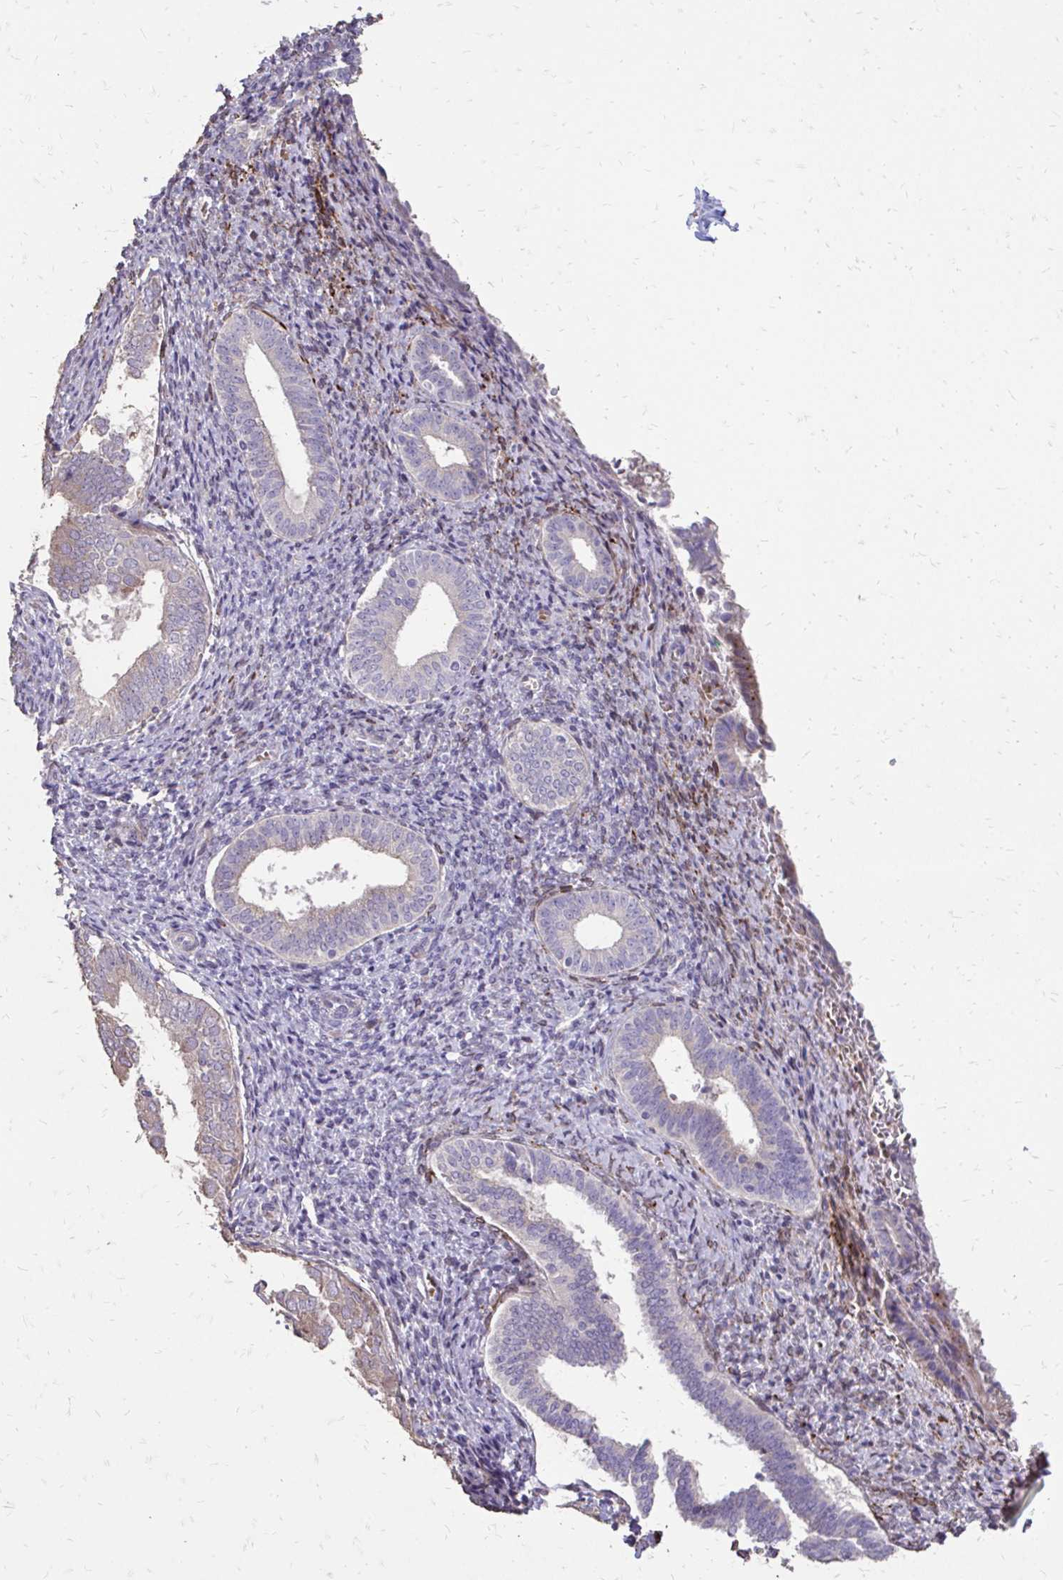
{"staining": {"intensity": "negative", "quantity": "none", "location": "none"}, "tissue": "endometrium", "cell_type": "Cells in endometrial stroma", "image_type": "normal", "snomed": [{"axis": "morphology", "description": "Normal tissue, NOS"}, {"axis": "topography", "description": "Endometrium"}], "caption": "IHC photomicrograph of benign endometrium: human endometrium stained with DAB reveals no significant protein staining in cells in endometrial stroma.", "gene": "MYORG", "patient": {"sex": "female", "age": 50}}